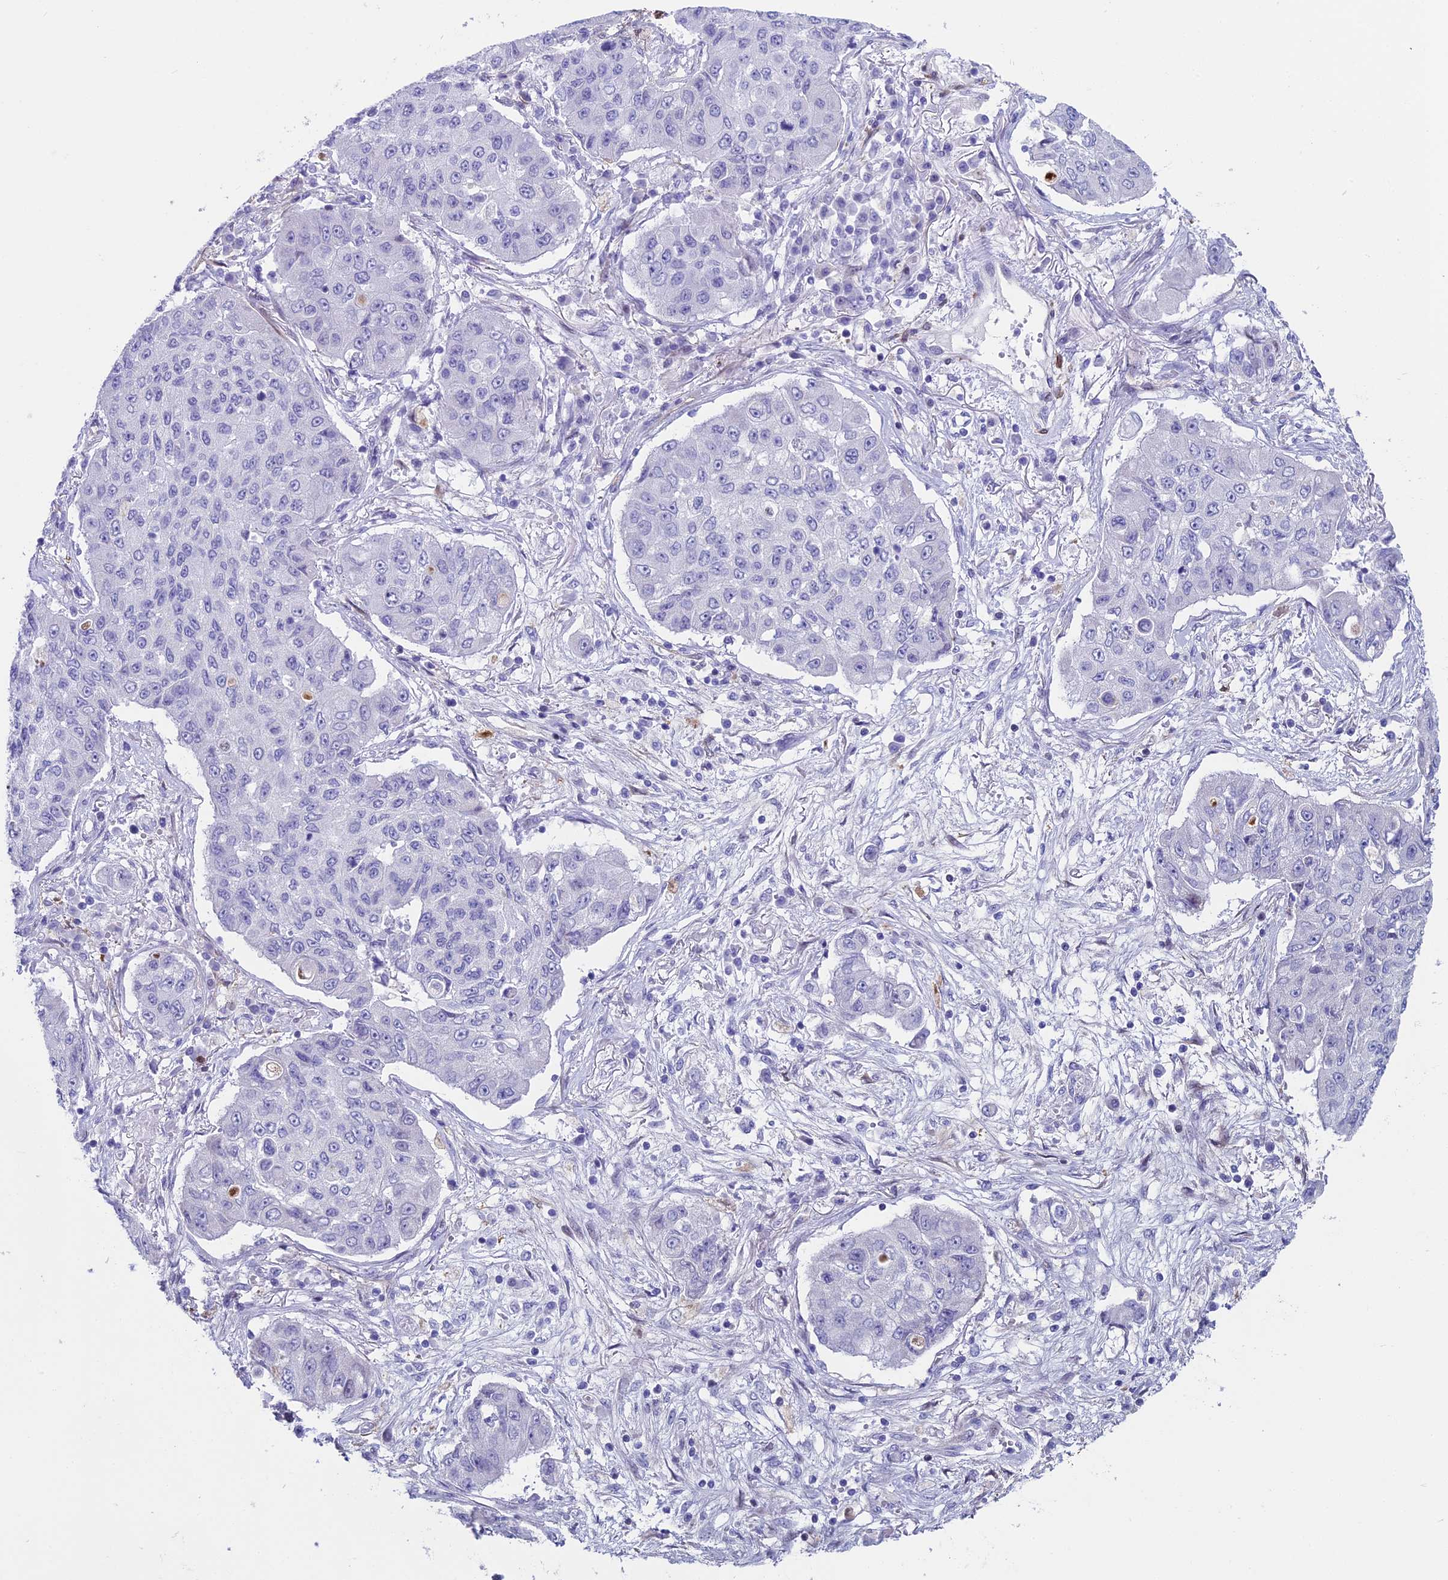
{"staining": {"intensity": "negative", "quantity": "none", "location": "none"}, "tissue": "lung cancer", "cell_type": "Tumor cells", "image_type": "cancer", "snomed": [{"axis": "morphology", "description": "Squamous cell carcinoma, NOS"}, {"axis": "topography", "description": "Lung"}], "caption": "High power microscopy micrograph of an immunohistochemistry (IHC) photomicrograph of lung cancer, revealing no significant expression in tumor cells.", "gene": "CC2D2A", "patient": {"sex": "male", "age": 74}}